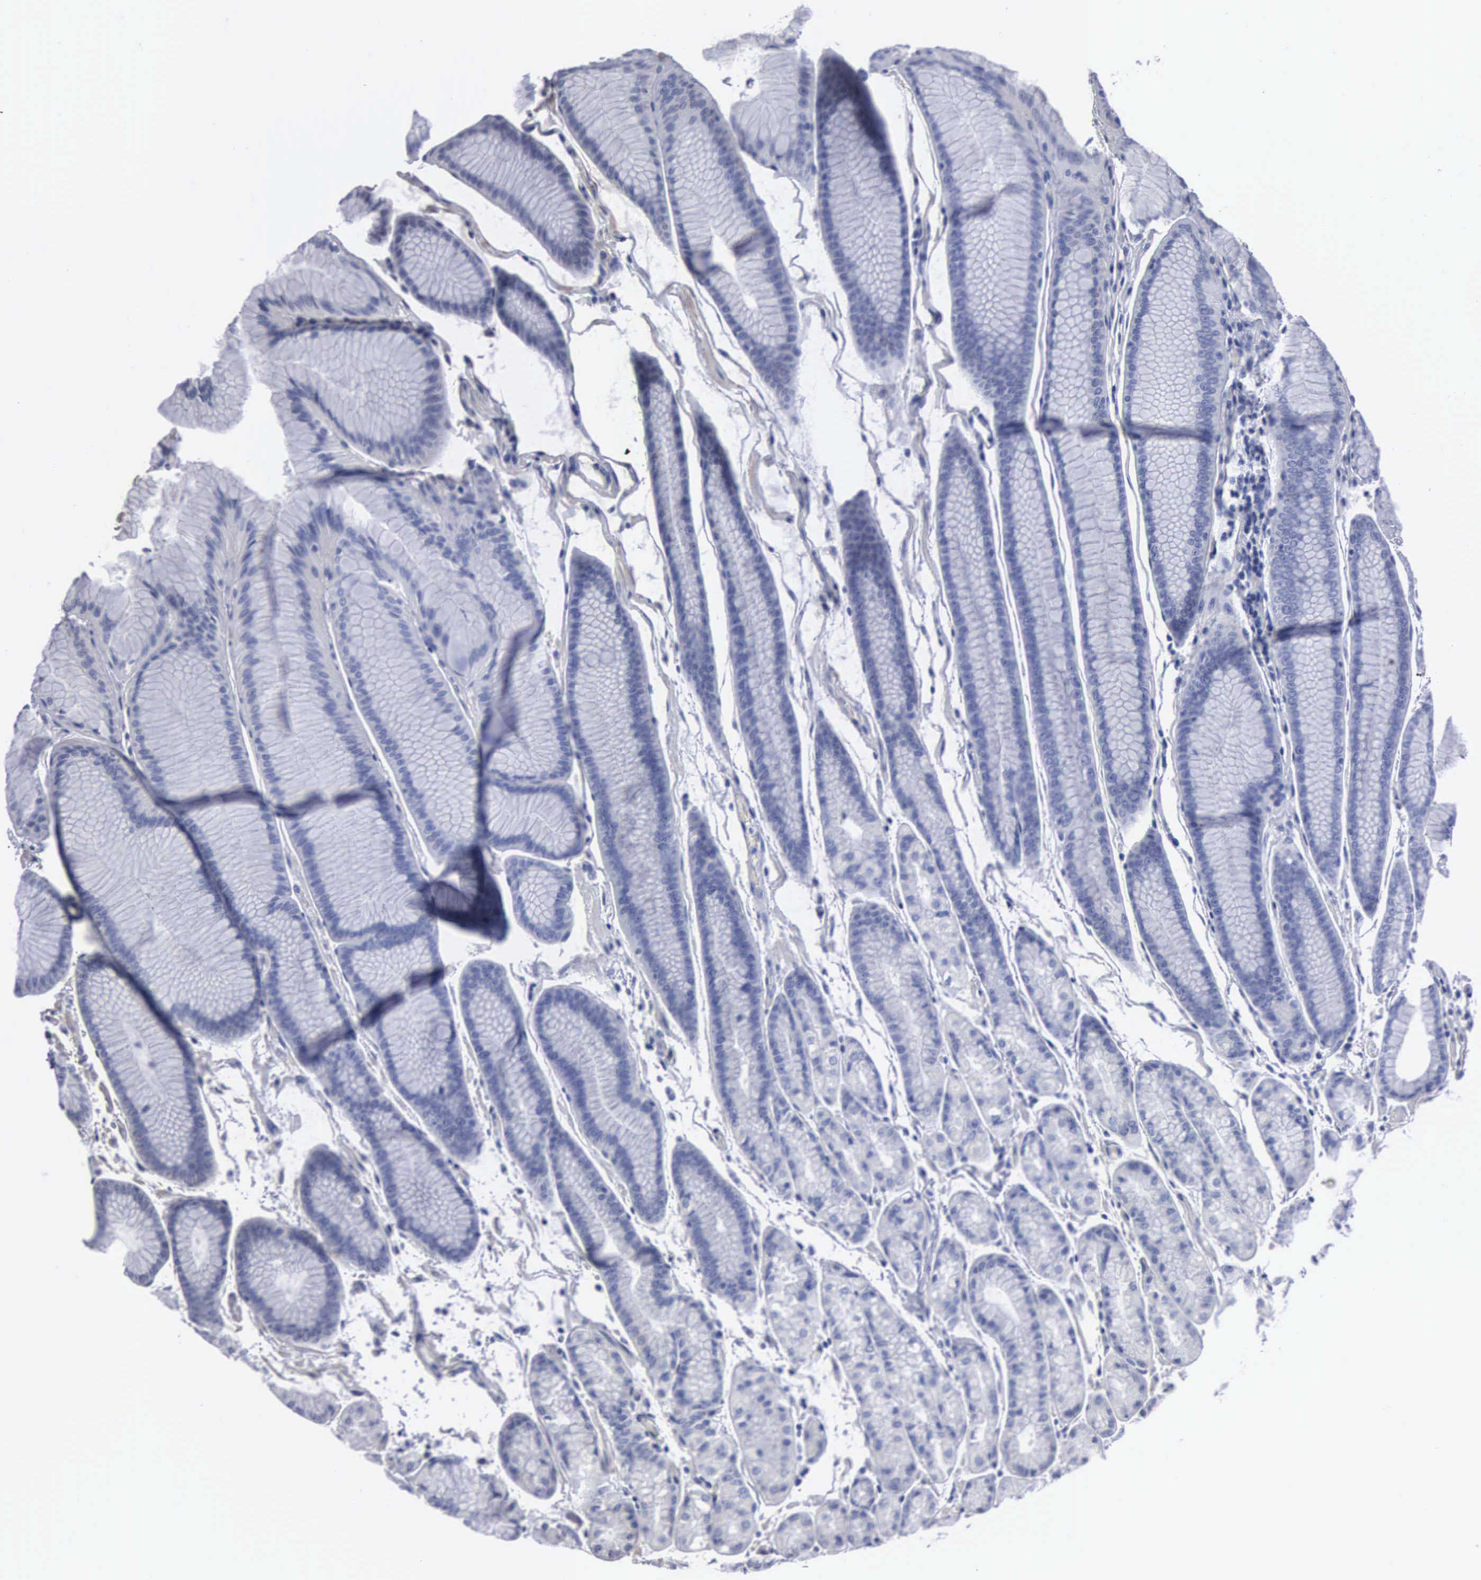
{"staining": {"intensity": "negative", "quantity": "none", "location": "none"}, "tissue": "stomach", "cell_type": "Glandular cells", "image_type": "normal", "snomed": [{"axis": "morphology", "description": "Normal tissue, NOS"}, {"axis": "topography", "description": "Stomach, upper"}], "caption": "DAB (3,3'-diaminobenzidine) immunohistochemical staining of unremarkable human stomach demonstrates no significant expression in glandular cells.", "gene": "NGDN", "patient": {"sex": "male", "age": 72}}